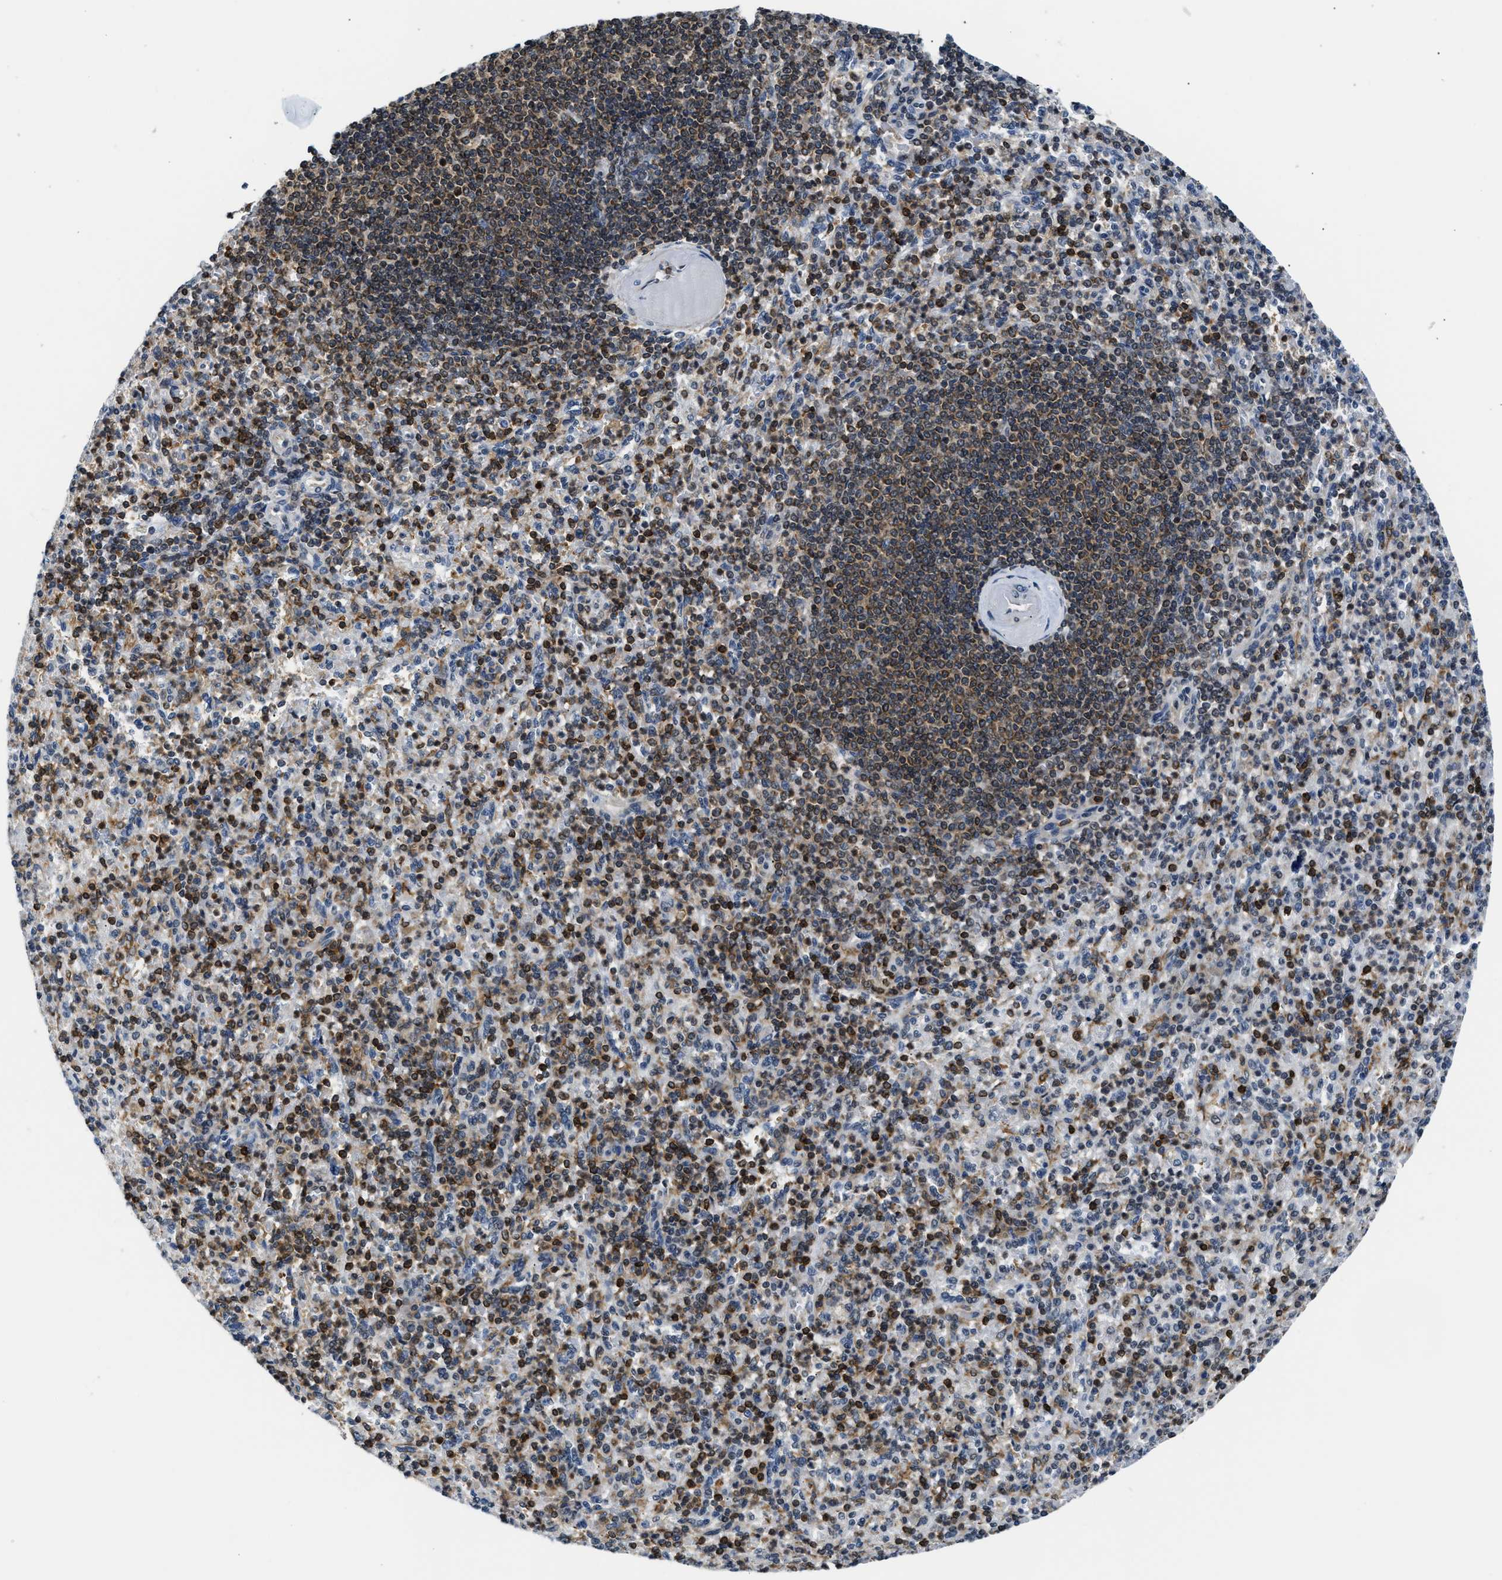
{"staining": {"intensity": "moderate", "quantity": "25%-75%", "location": "cytoplasmic/membranous,nuclear"}, "tissue": "spleen", "cell_type": "Cells in red pulp", "image_type": "normal", "snomed": [{"axis": "morphology", "description": "Normal tissue, NOS"}, {"axis": "topography", "description": "Spleen"}], "caption": "Moderate cytoplasmic/membranous,nuclear expression for a protein is present in approximately 25%-75% of cells in red pulp of unremarkable spleen using immunohistochemistry.", "gene": "STK10", "patient": {"sex": "female", "age": 74}}